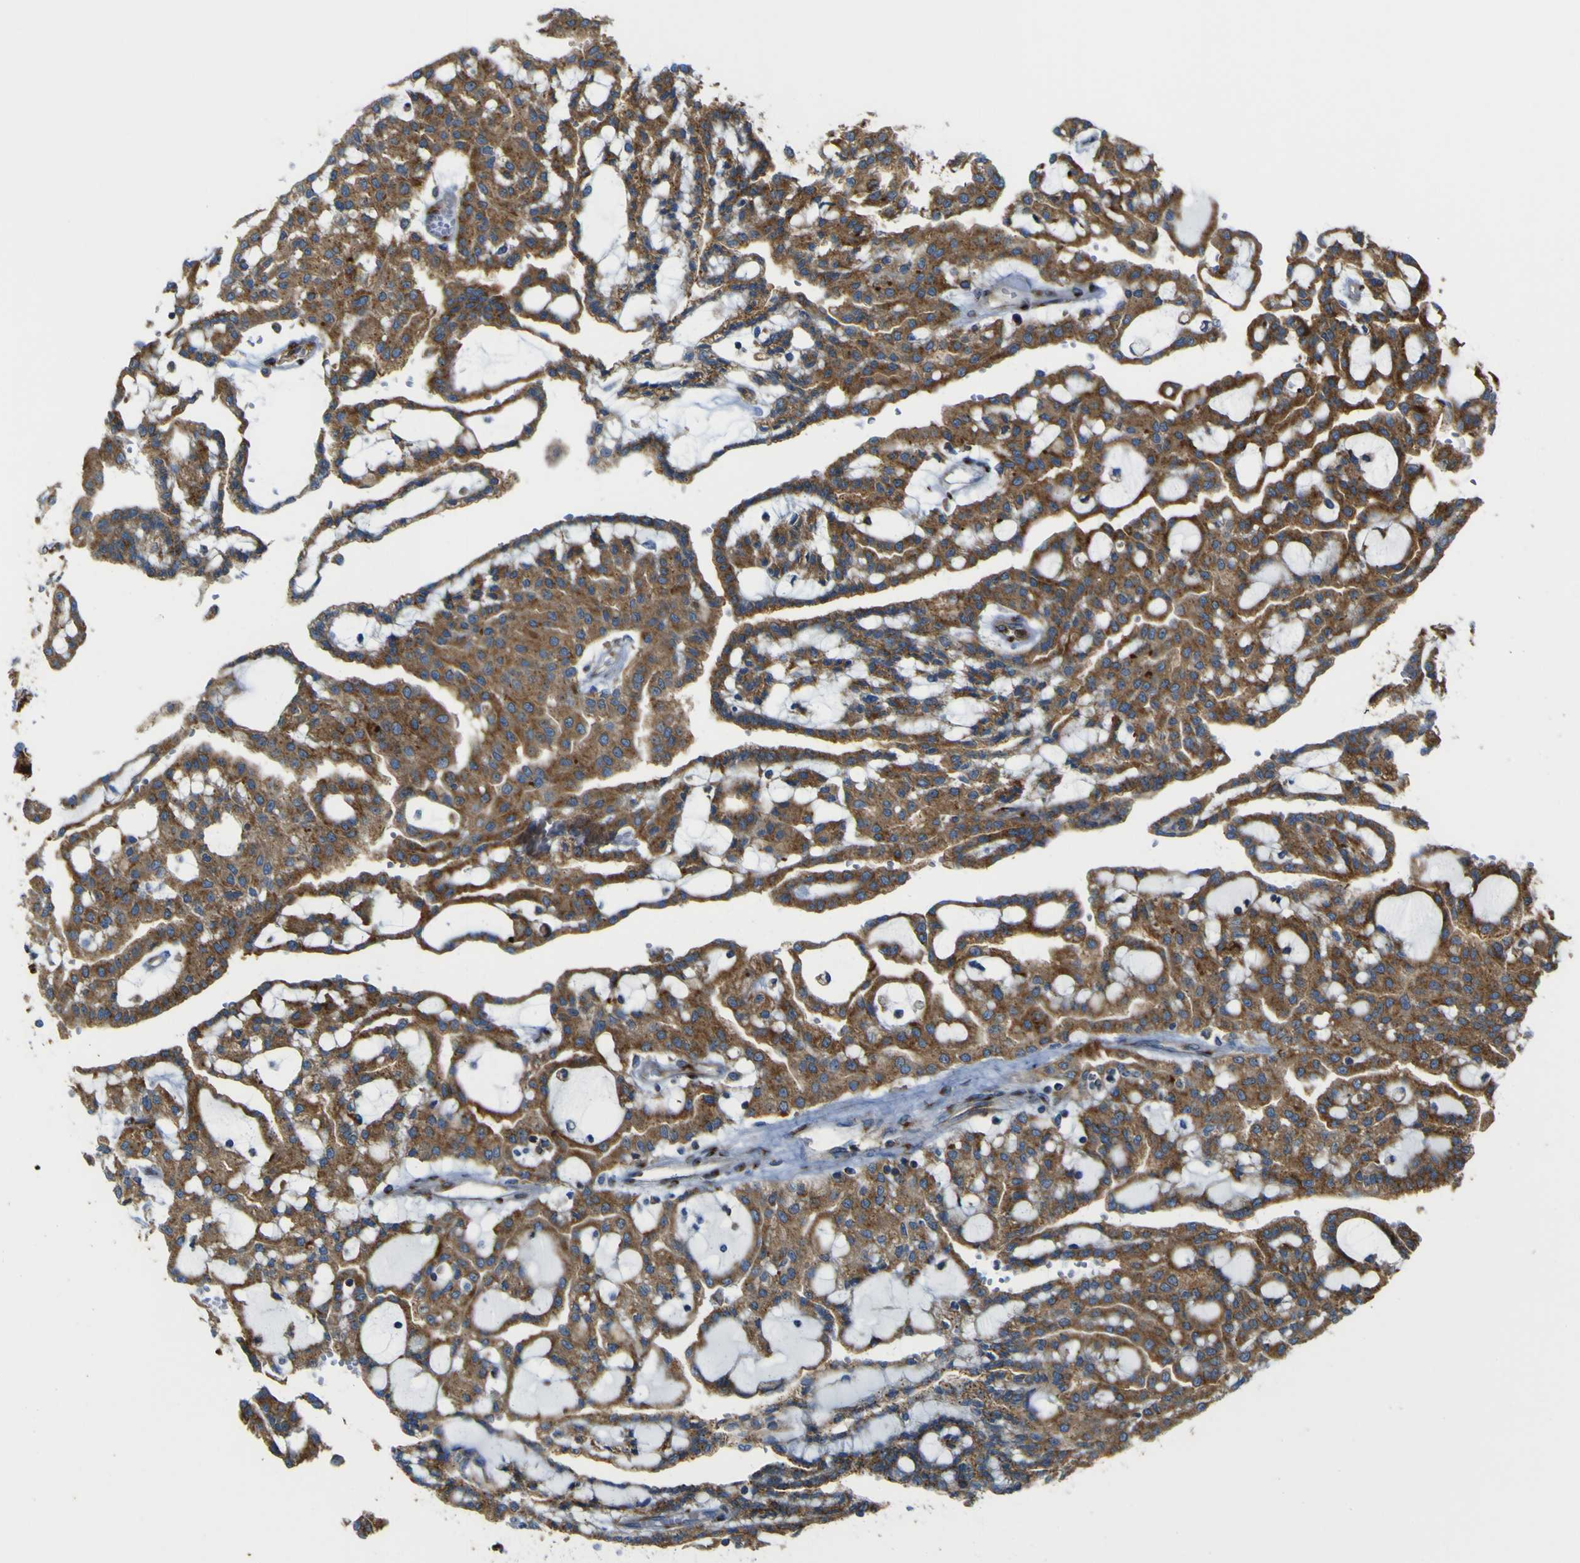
{"staining": {"intensity": "moderate", "quantity": ">75%", "location": "cytoplasmic/membranous"}, "tissue": "renal cancer", "cell_type": "Tumor cells", "image_type": "cancer", "snomed": [{"axis": "morphology", "description": "Adenocarcinoma, NOS"}, {"axis": "topography", "description": "Kidney"}], "caption": "The micrograph demonstrates staining of adenocarcinoma (renal), revealing moderate cytoplasmic/membranous protein staining (brown color) within tumor cells.", "gene": "IGF2R", "patient": {"sex": "male", "age": 63}}